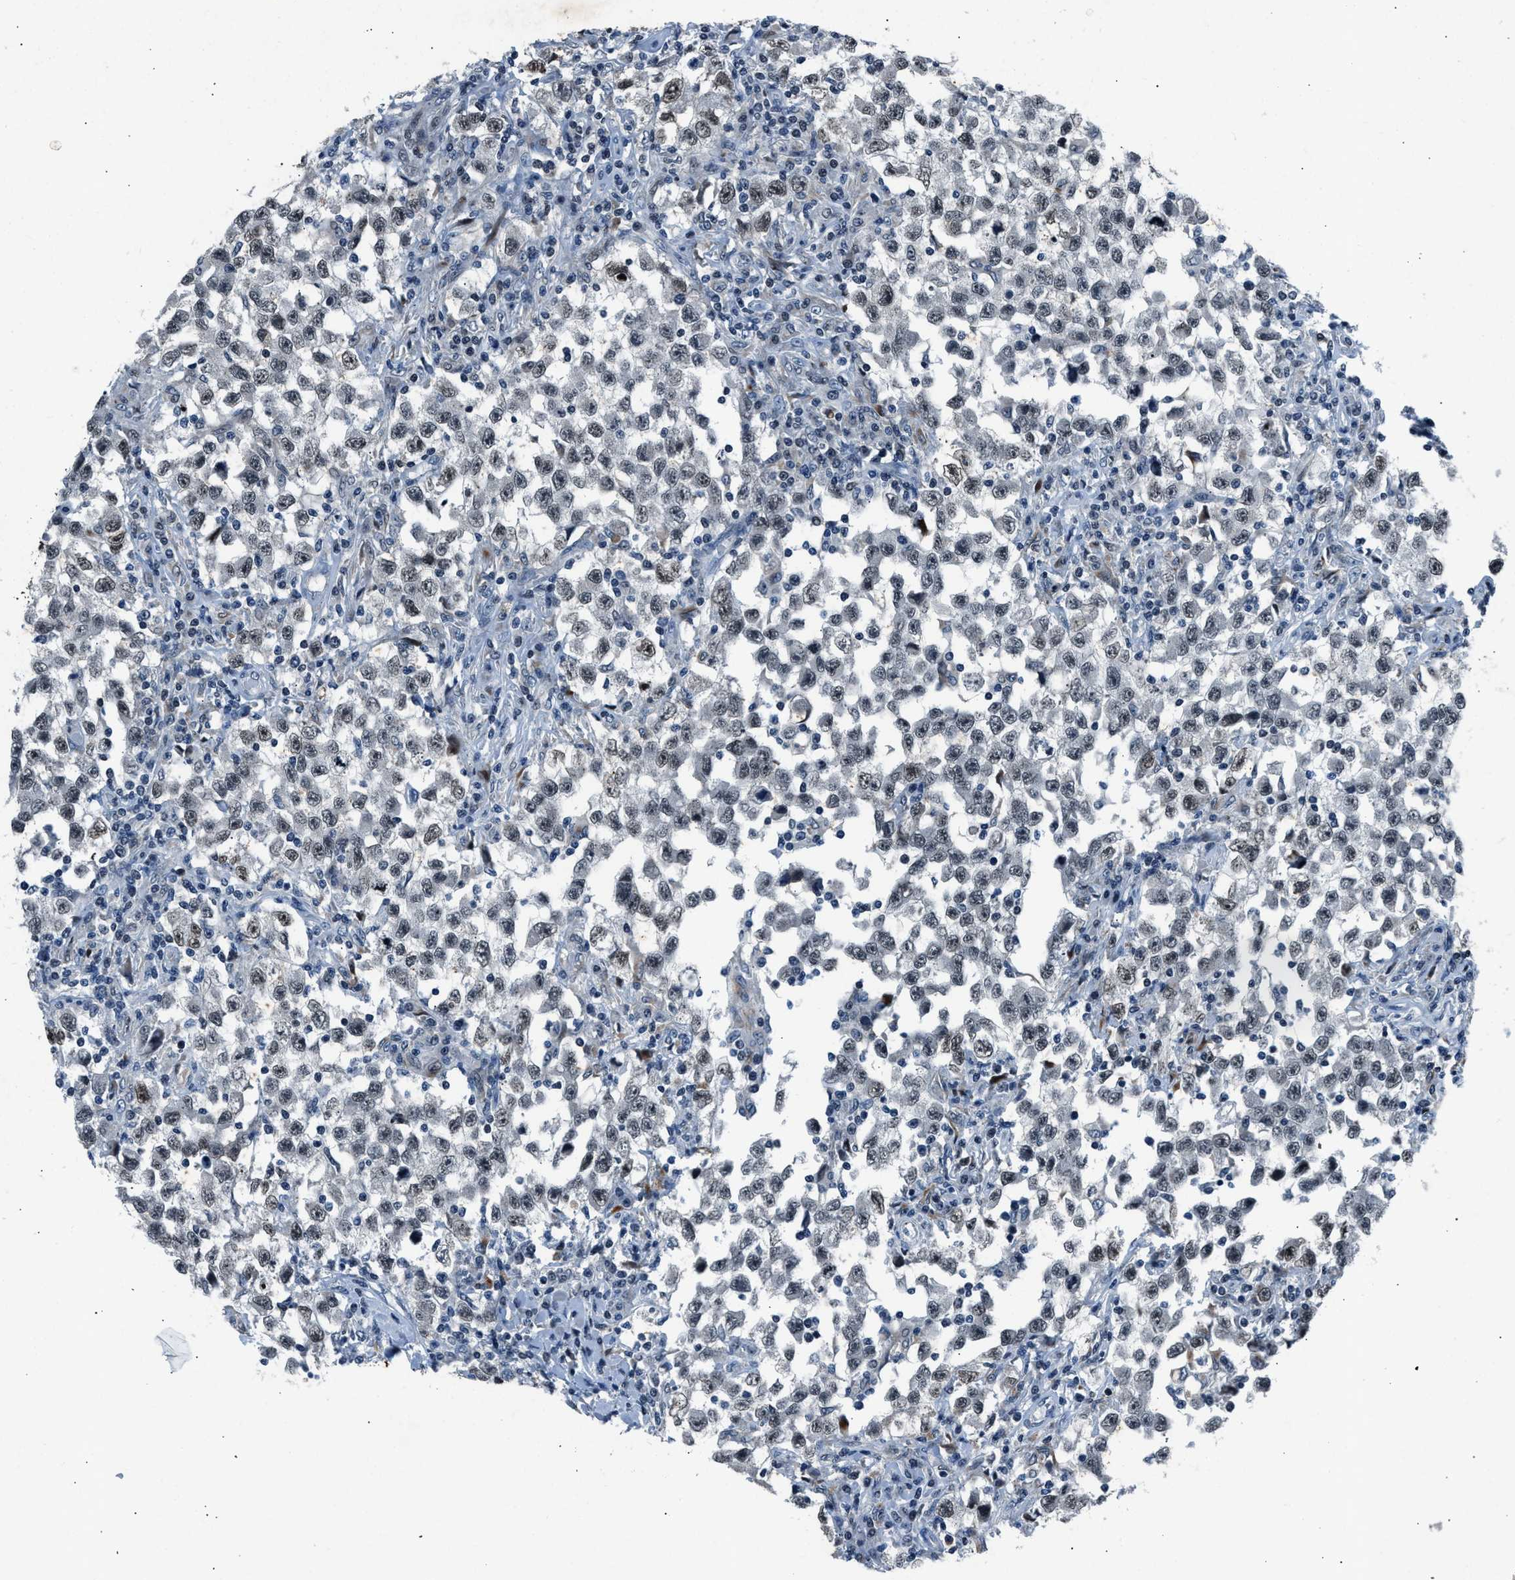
{"staining": {"intensity": "weak", "quantity": "<25%", "location": "nuclear"}, "tissue": "testis cancer", "cell_type": "Tumor cells", "image_type": "cancer", "snomed": [{"axis": "morphology", "description": "Carcinoma, Embryonal, NOS"}, {"axis": "topography", "description": "Testis"}], "caption": "A high-resolution histopathology image shows IHC staining of testis cancer, which demonstrates no significant staining in tumor cells. Brightfield microscopy of immunohistochemistry (IHC) stained with DAB (3,3'-diaminobenzidine) (brown) and hematoxylin (blue), captured at high magnification.", "gene": "ADCY1", "patient": {"sex": "male", "age": 21}}